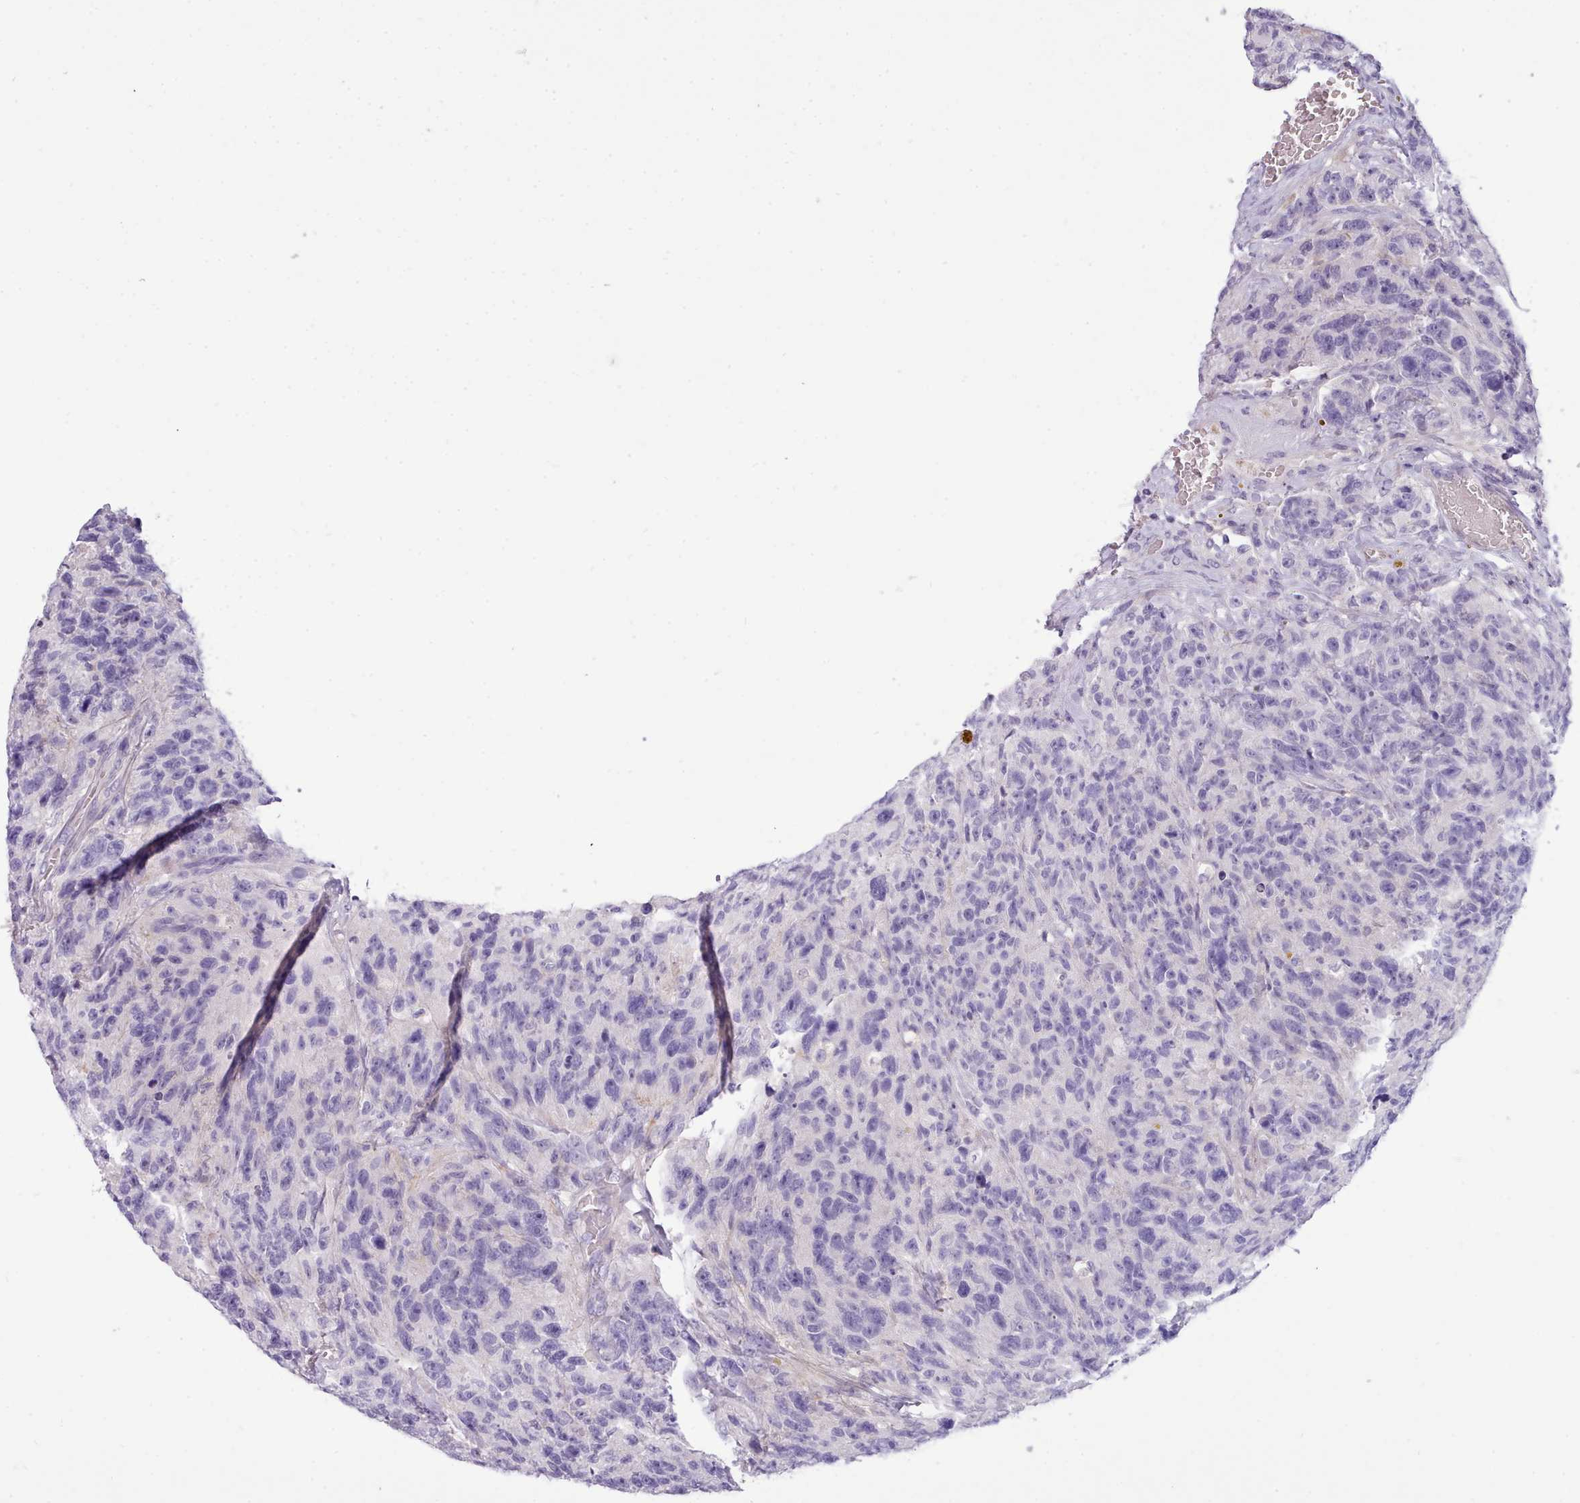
{"staining": {"intensity": "negative", "quantity": "none", "location": "none"}, "tissue": "glioma", "cell_type": "Tumor cells", "image_type": "cancer", "snomed": [{"axis": "morphology", "description": "Glioma, malignant, High grade"}, {"axis": "topography", "description": "Brain"}], "caption": "The immunohistochemistry (IHC) micrograph has no significant expression in tumor cells of glioma tissue.", "gene": "CYP2A13", "patient": {"sex": "male", "age": 69}}